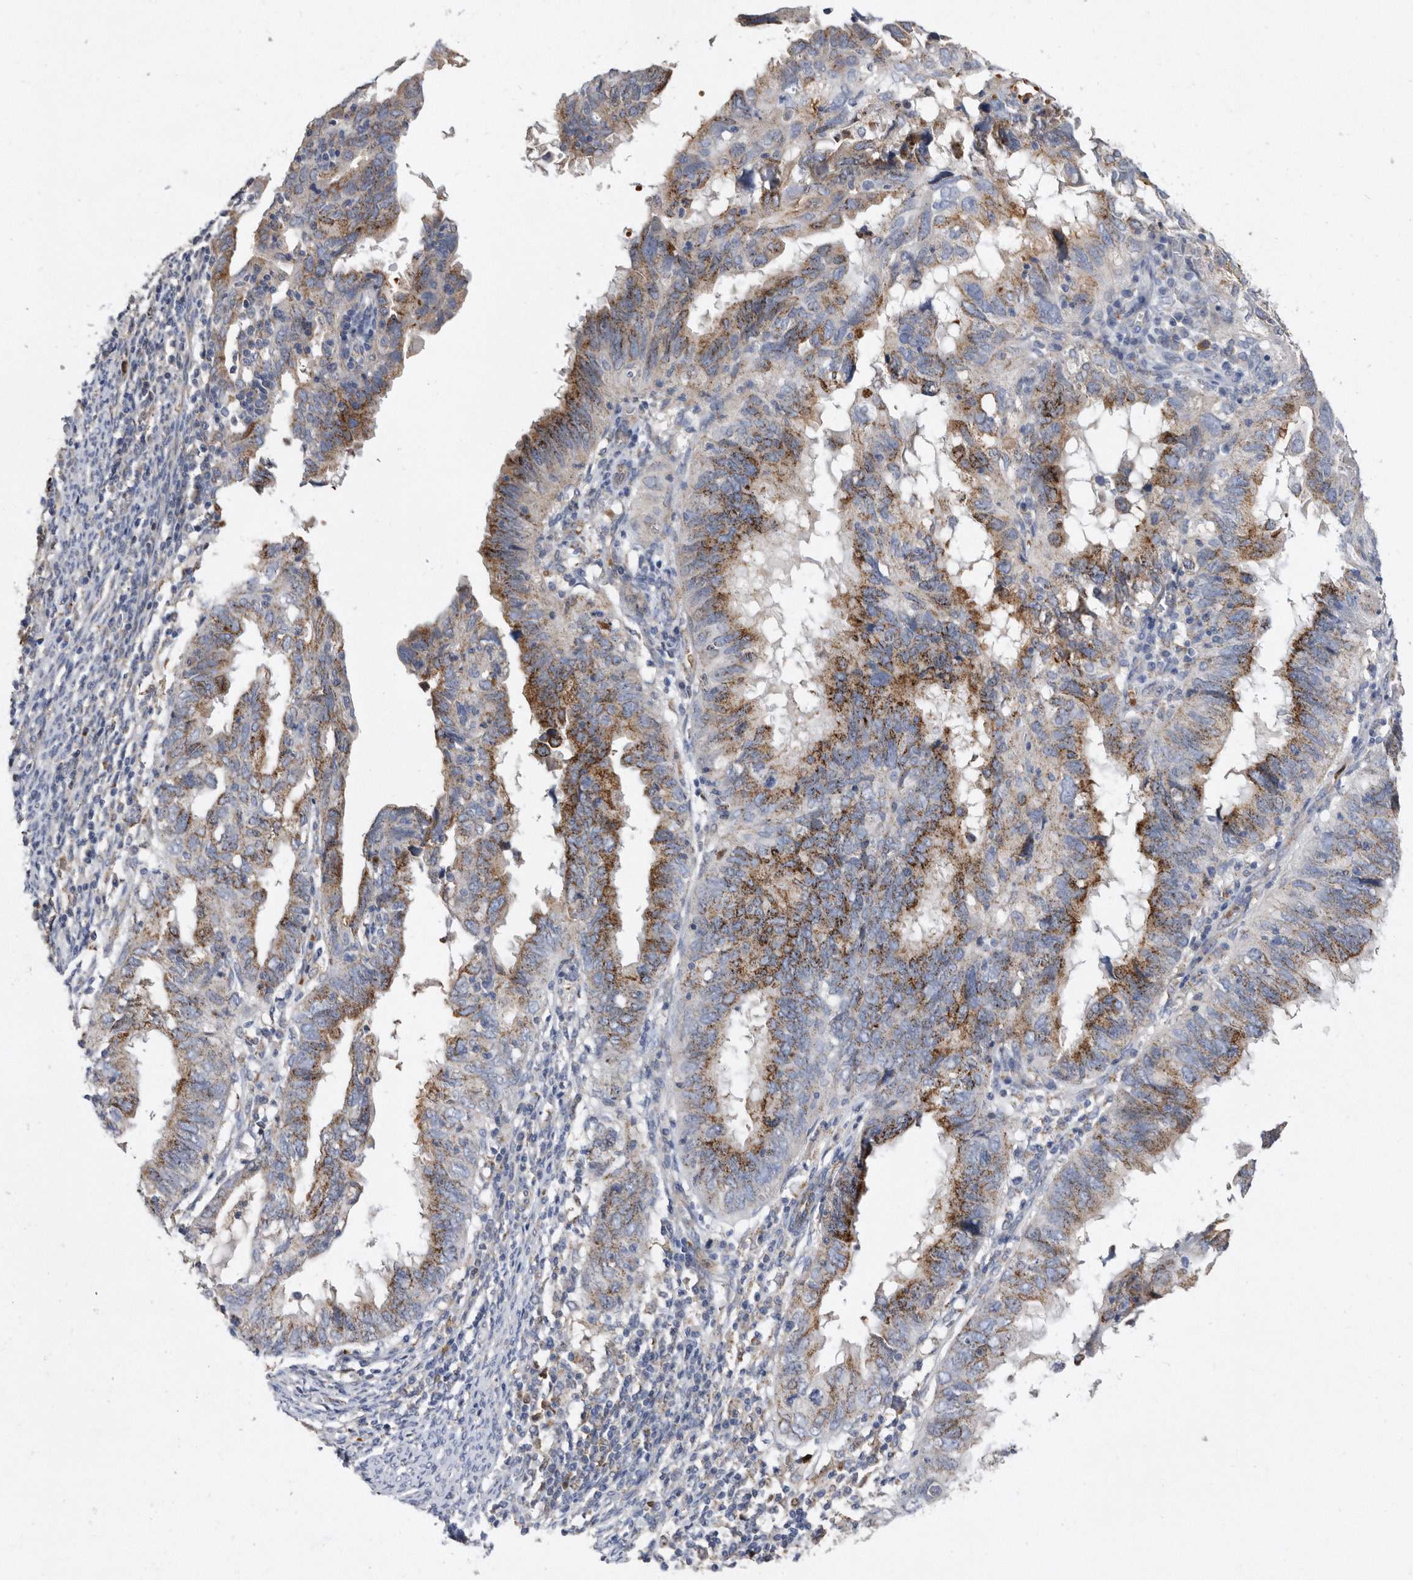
{"staining": {"intensity": "moderate", "quantity": ">75%", "location": "cytoplasmic/membranous"}, "tissue": "endometrial cancer", "cell_type": "Tumor cells", "image_type": "cancer", "snomed": [{"axis": "morphology", "description": "Adenocarcinoma, NOS"}, {"axis": "topography", "description": "Uterus"}], "caption": "Protein expression analysis of human adenocarcinoma (endometrial) reveals moderate cytoplasmic/membranous expression in about >75% of tumor cells.", "gene": "CRISPLD2", "patient": {"sex": "female", "age": 77}}